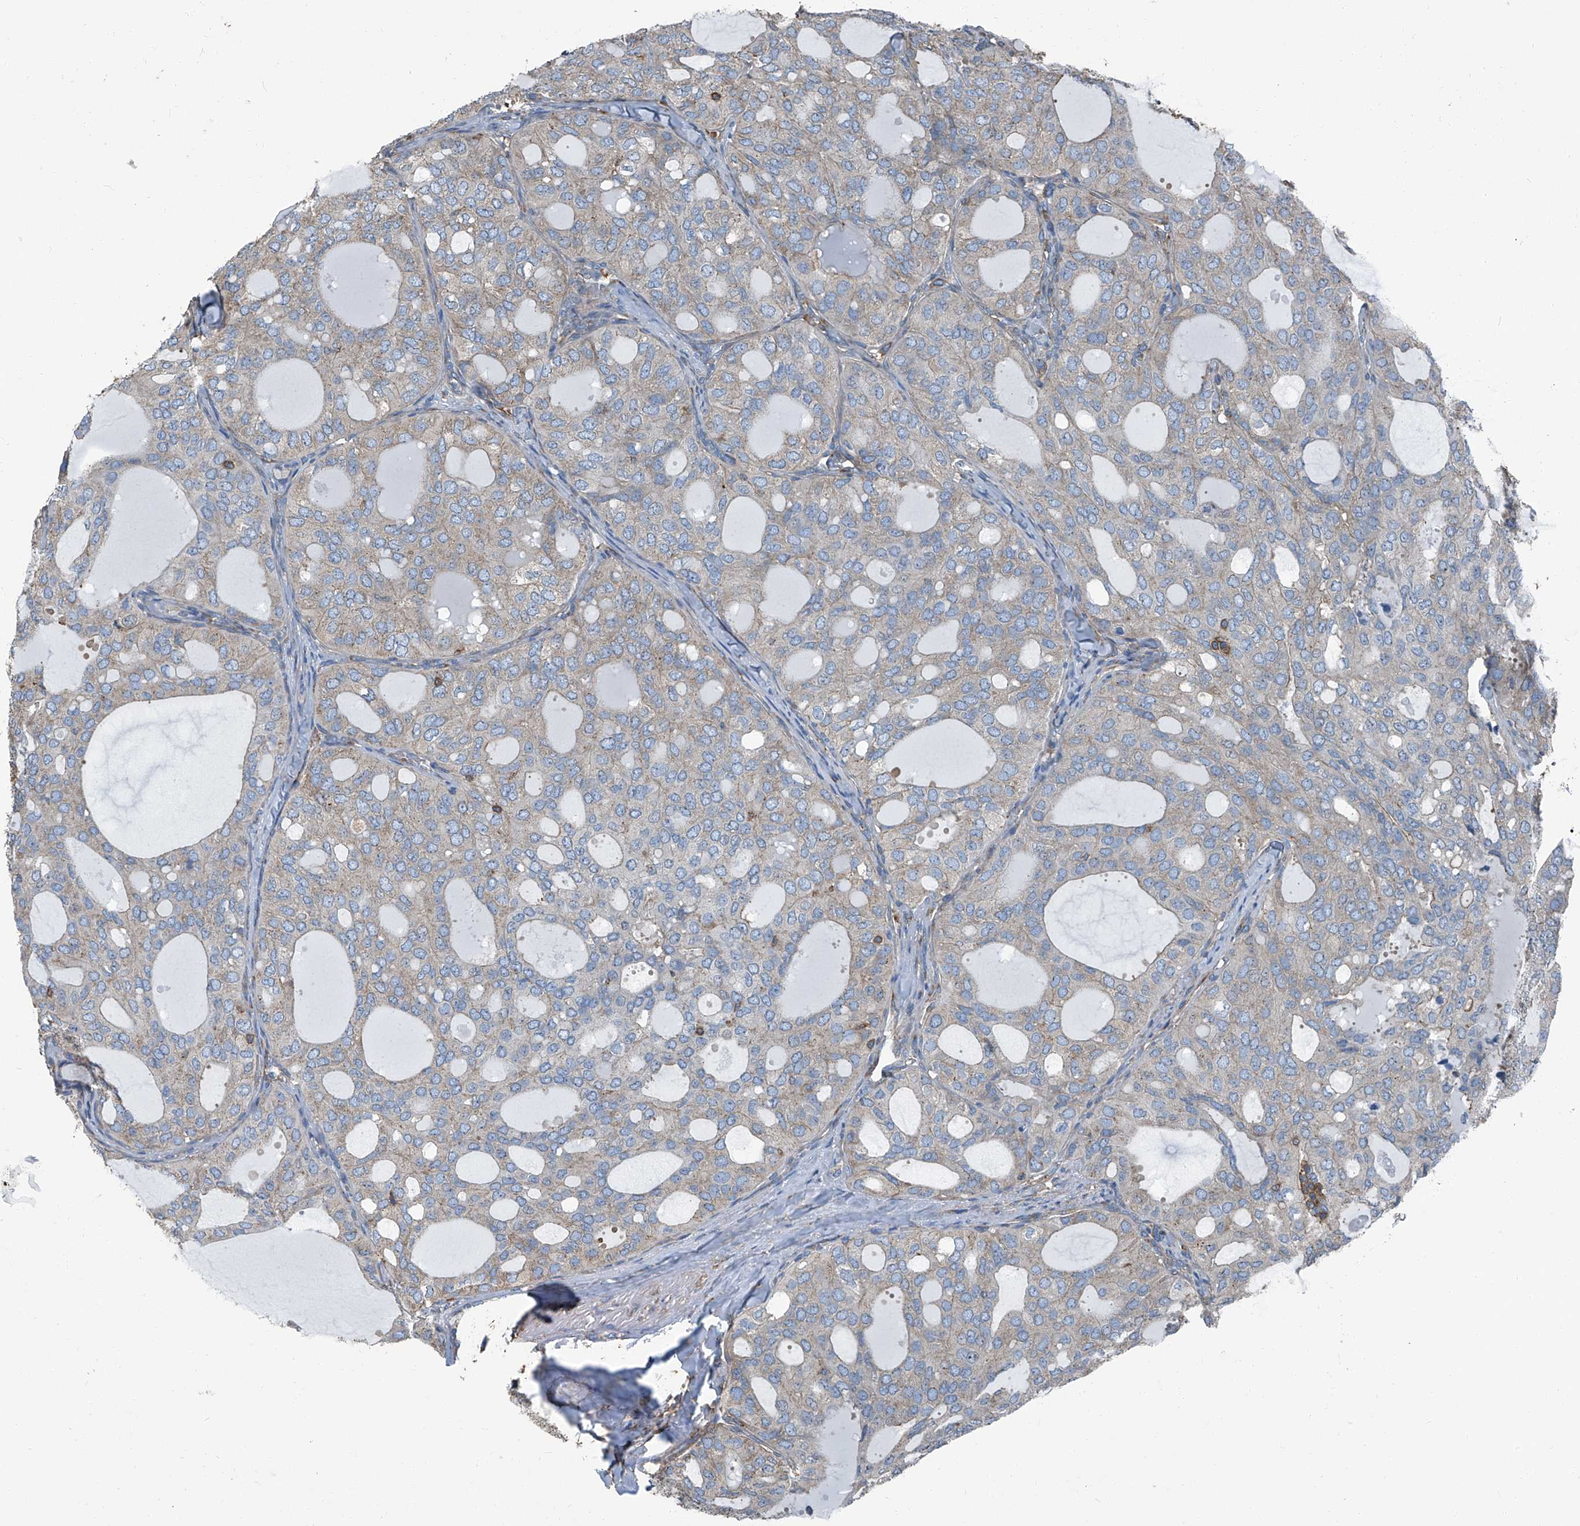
{"staining": {"intensity": "weak", "quantity": "25%-75%", "location": "cytoplasmic/membranous"}, "tissue": "thyroid cancer", "cell_type": "Tumor cells", "image_type": "cancer", "snomed": [{"axis": "morphology", "description": "Follicular adenoma carcinoma, NOS"}, {"axis": "topography", "description": "Thyroid gland"}], "caption": "A brown stain shows weak cytoplasmic/membranous staining of a protein in human thyroid cancer (follicular adenoma carcinoma) tumor cells. (IHC, brightfield microscopy, high magnification).", "gene": "SEPTIN7", "patient": {"sex": "male", "age": 75}}